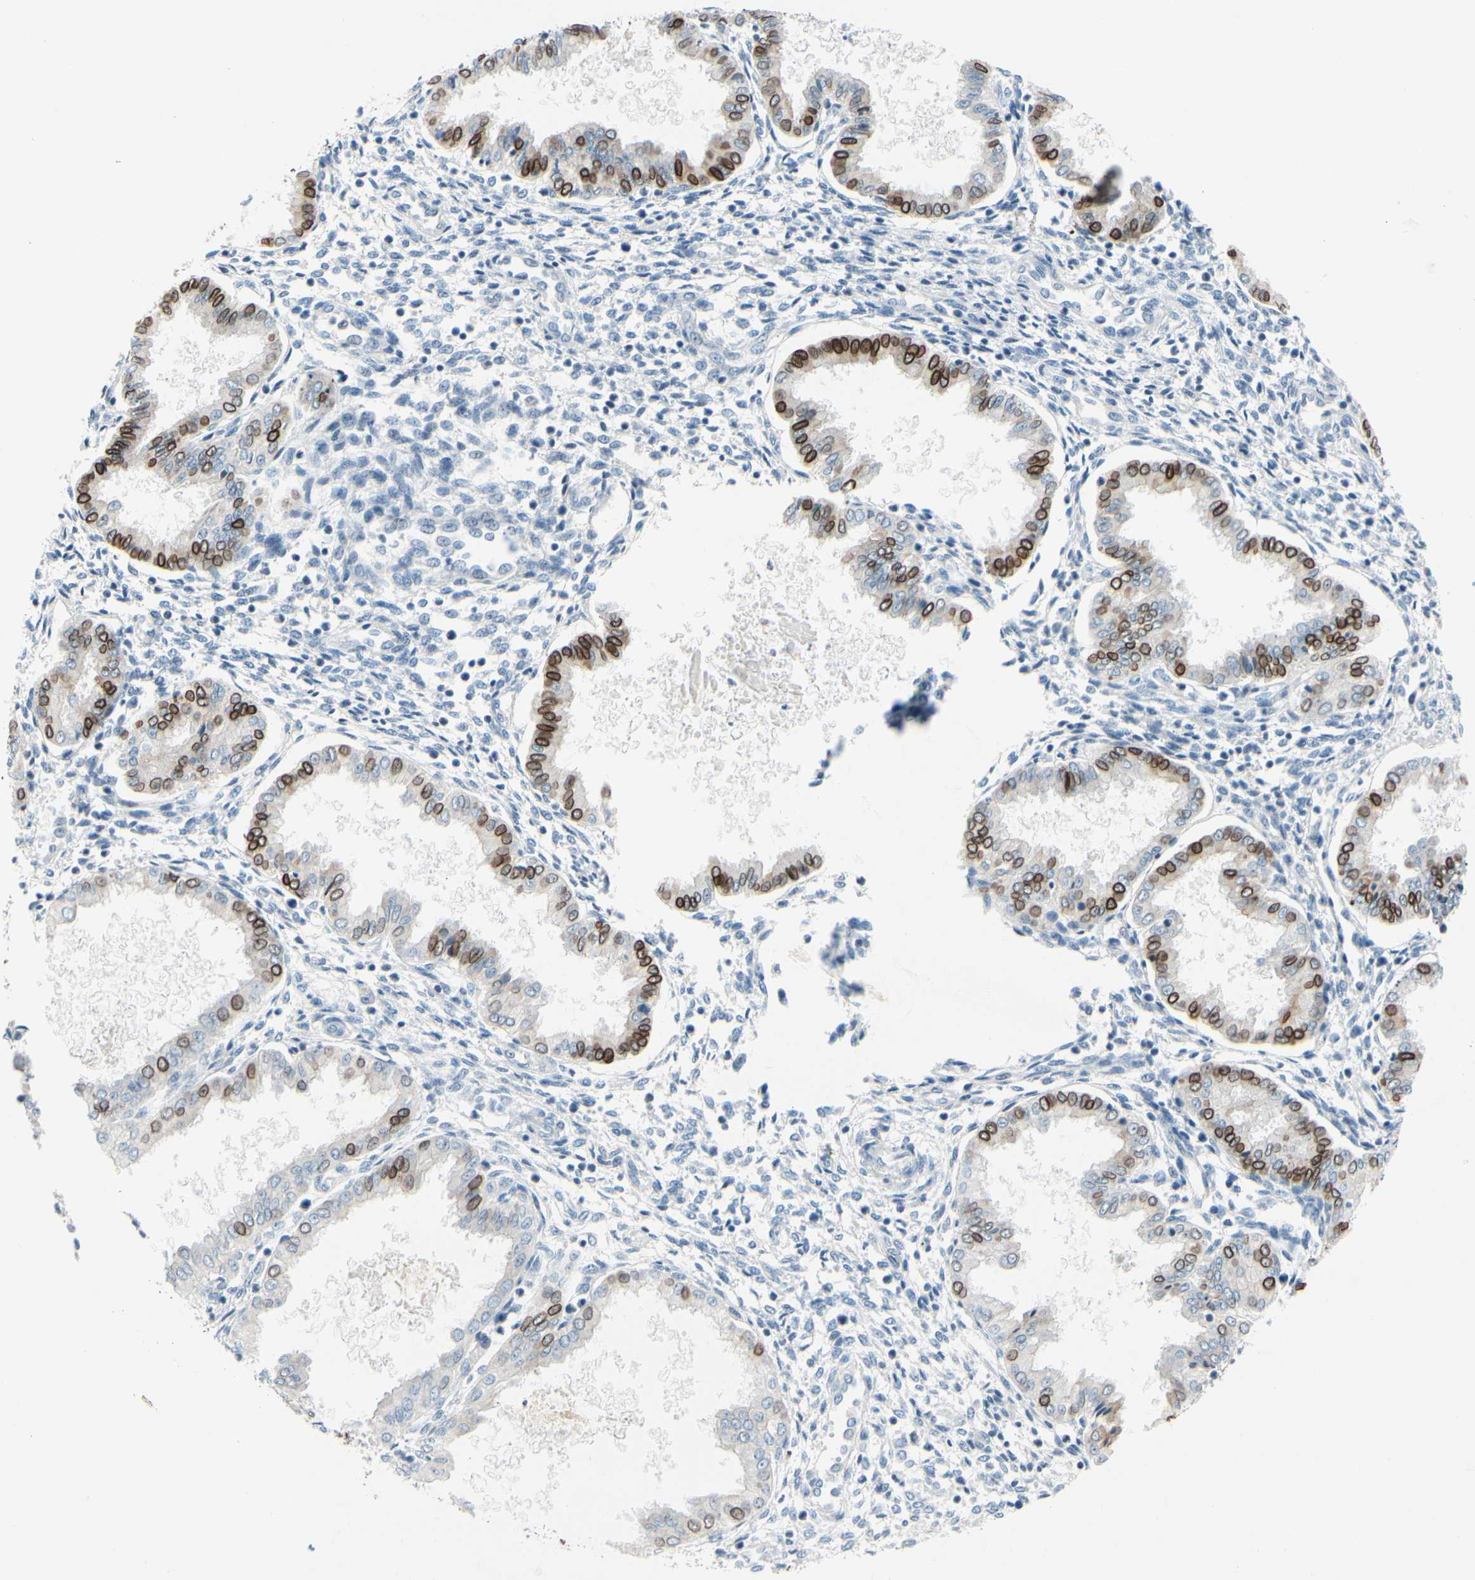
{"staining": {"intensity": "negative", "quantity": "none", "location": "none"}, "tissue": "endometrium", "cell_type": "Cells in endometrial stroma", "image_type": "normal", "snomed": [{"axis": "morphology", "description": "Normal tissue, NOS"}, {"axis": "topography", "description": "Endometrium"}], "caption": "High power microscopy micrograph of an IHC photomicrograph of benign endometrium, revealing no significant staining in cells in endometrial stroma. The staining is performed using DAB (3,3'-diaminobenzidine) brown chromogen with nuclei counter-stained in using hematoxylin.", "gene": "ZNF132", "patient": {"sex": "female", "age": 33}}